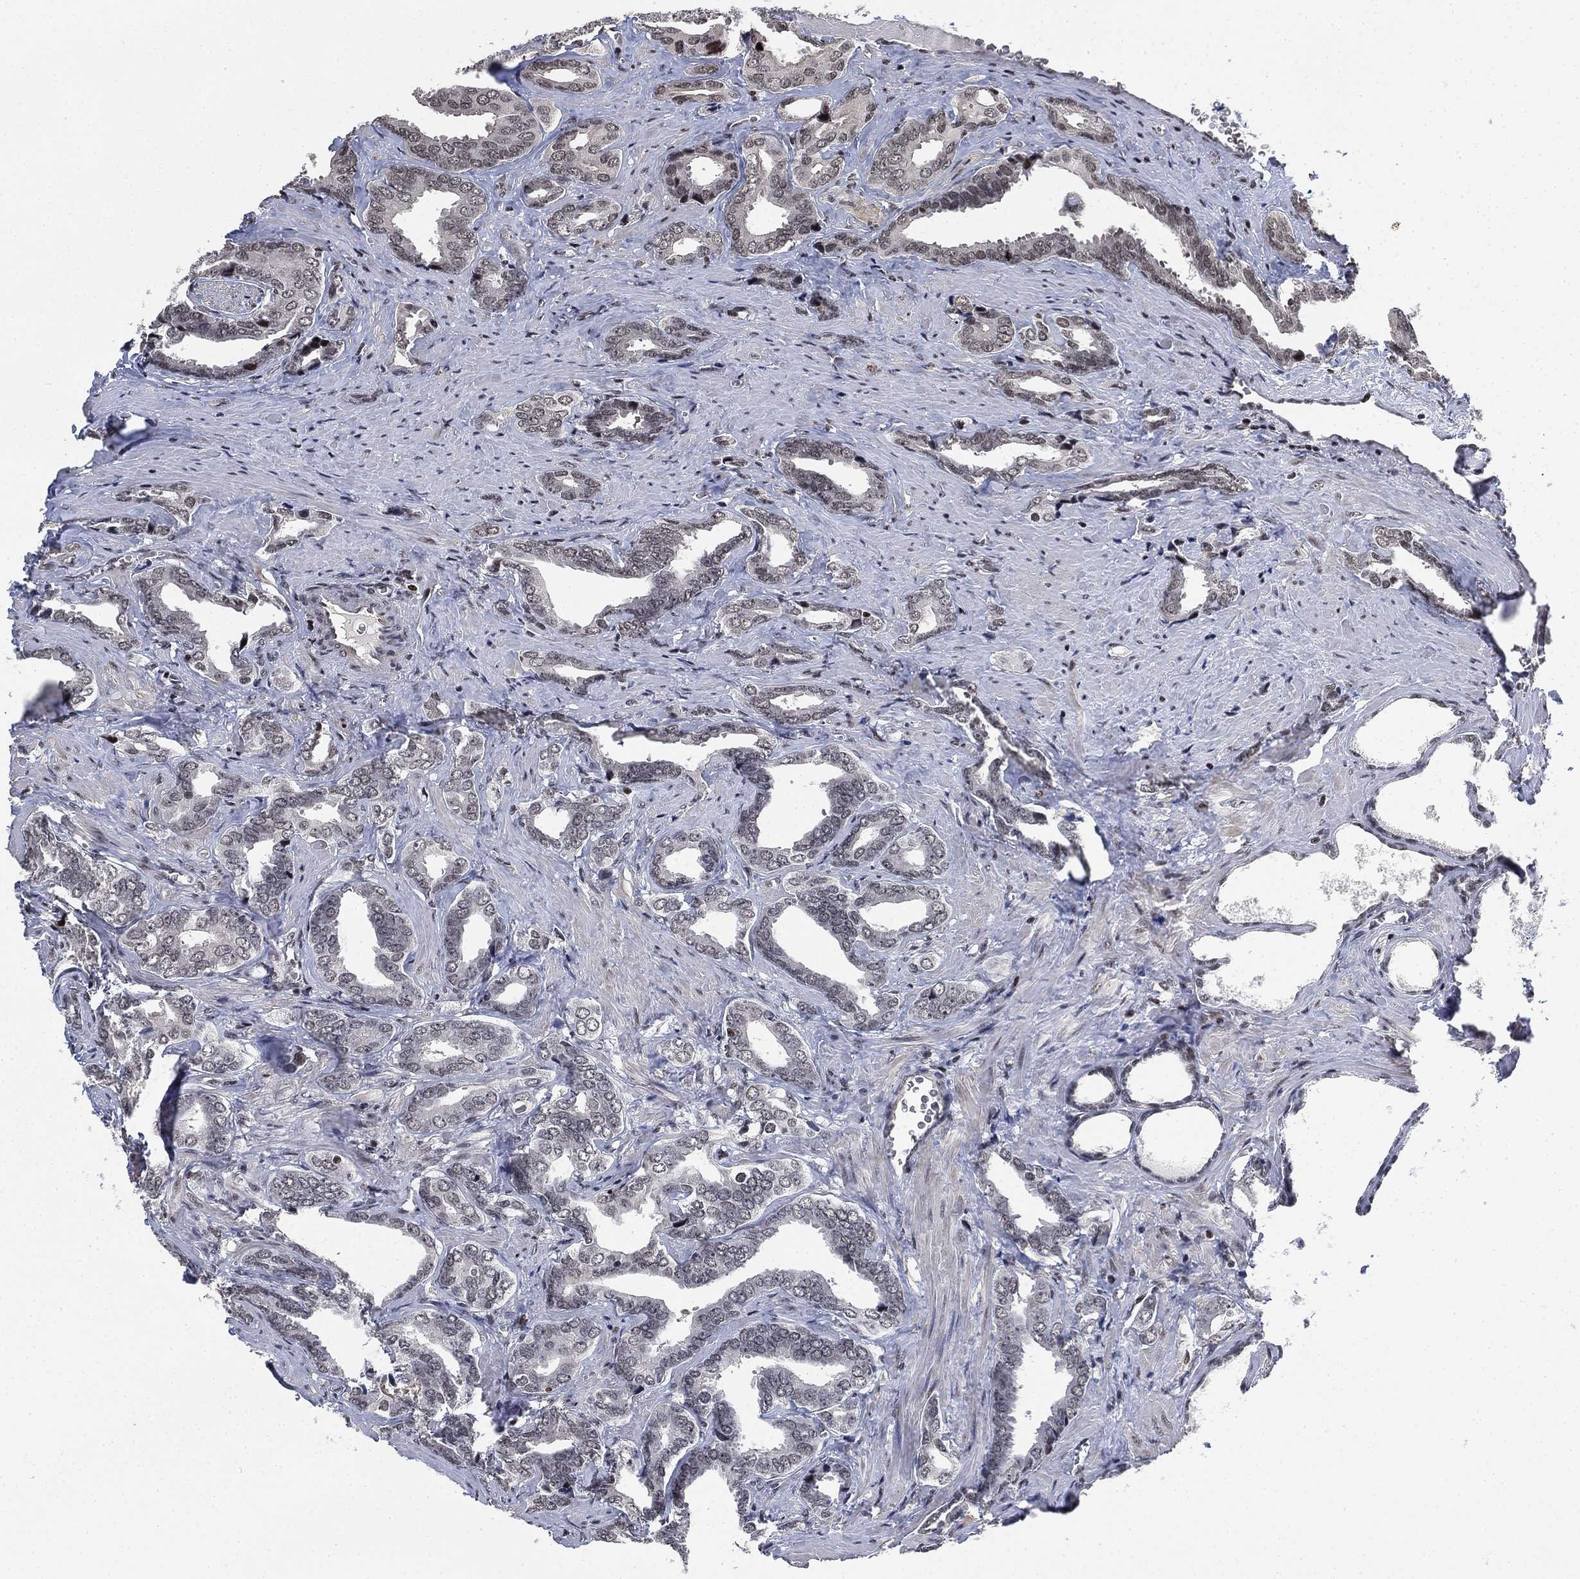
{"staining": {"intensity": "negative", "quantity": "none", "location": "none"}, "tissue": "prostate cancer", "cell_type": "Tumor cells", "image_type": "cancer", "snomed": [{"axis": "morphology", "description": "Adenocarcinoma, NOS"}, {"axis": "topography", "description": "Prostate"}], "caption": "This is a histopathology image of immunohistochemistry (IHC) staining of adenocarcinoma (prostate), which shows no staining in tumor cells.", "gene": "ZSCAN30", "patient": {"sex": "male", "age": 66}}